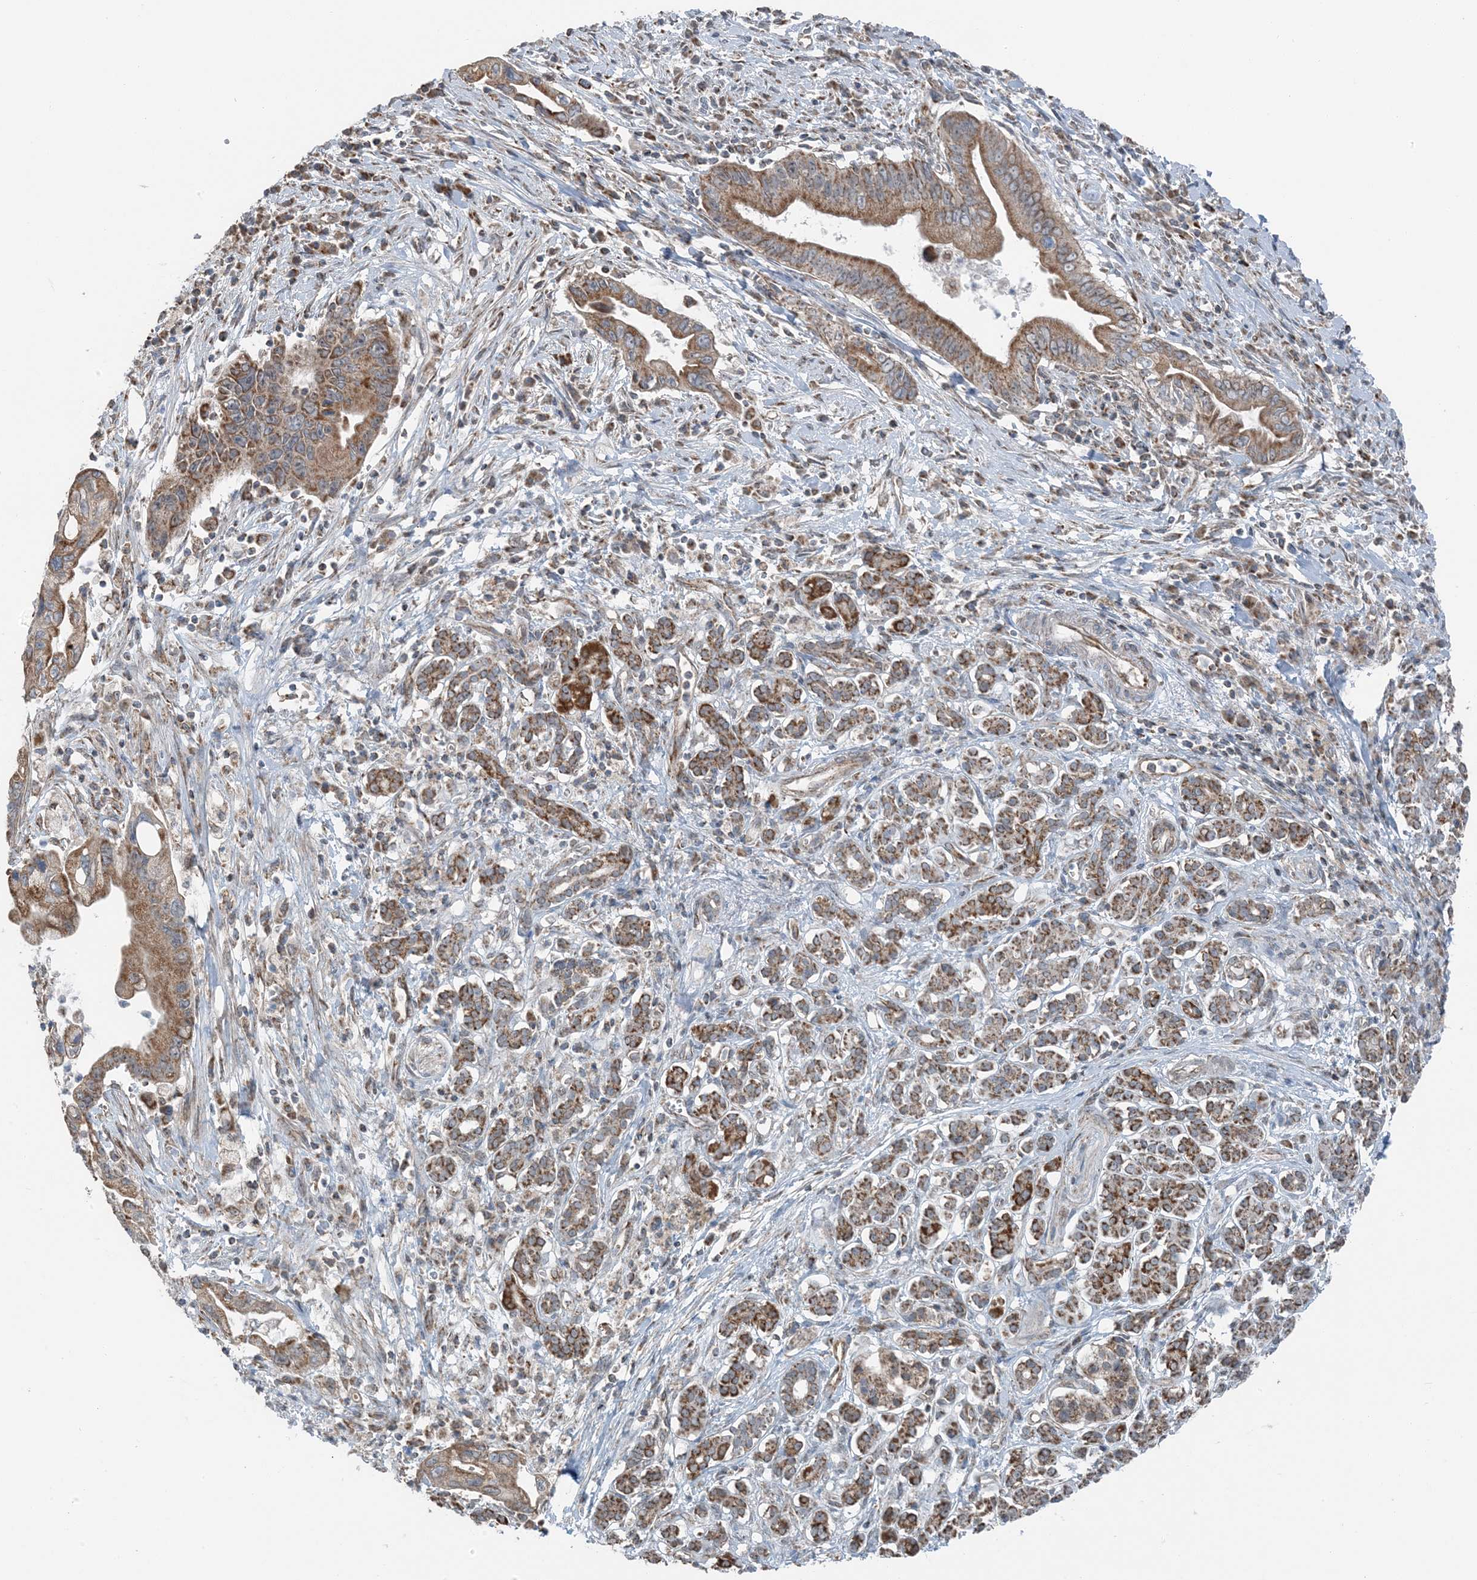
{"staining": {"intensity": "moderate", "quantity": ">75%", "location": "cytoplasmic/membranous"}, "tissue": "pancreatic cancer", "cell_type": "Tumor cells", "image_type": "cancer", "snomed": [{"axis": "morphology", "description": "Adenocarcinoma, NOS"}, {"axis": "topography", "description": "Pancreas"}], "caption": "An image of adenocarcinoma (pancreatic) stained for a protein displays moderate cytoplasmic/membranous brown staining in tumor cells. (DAB IHC, brown staining for protein, blue staining for nuclei).", "gene": "PILRB", "patient": {"sex": "male", "age": 78}}